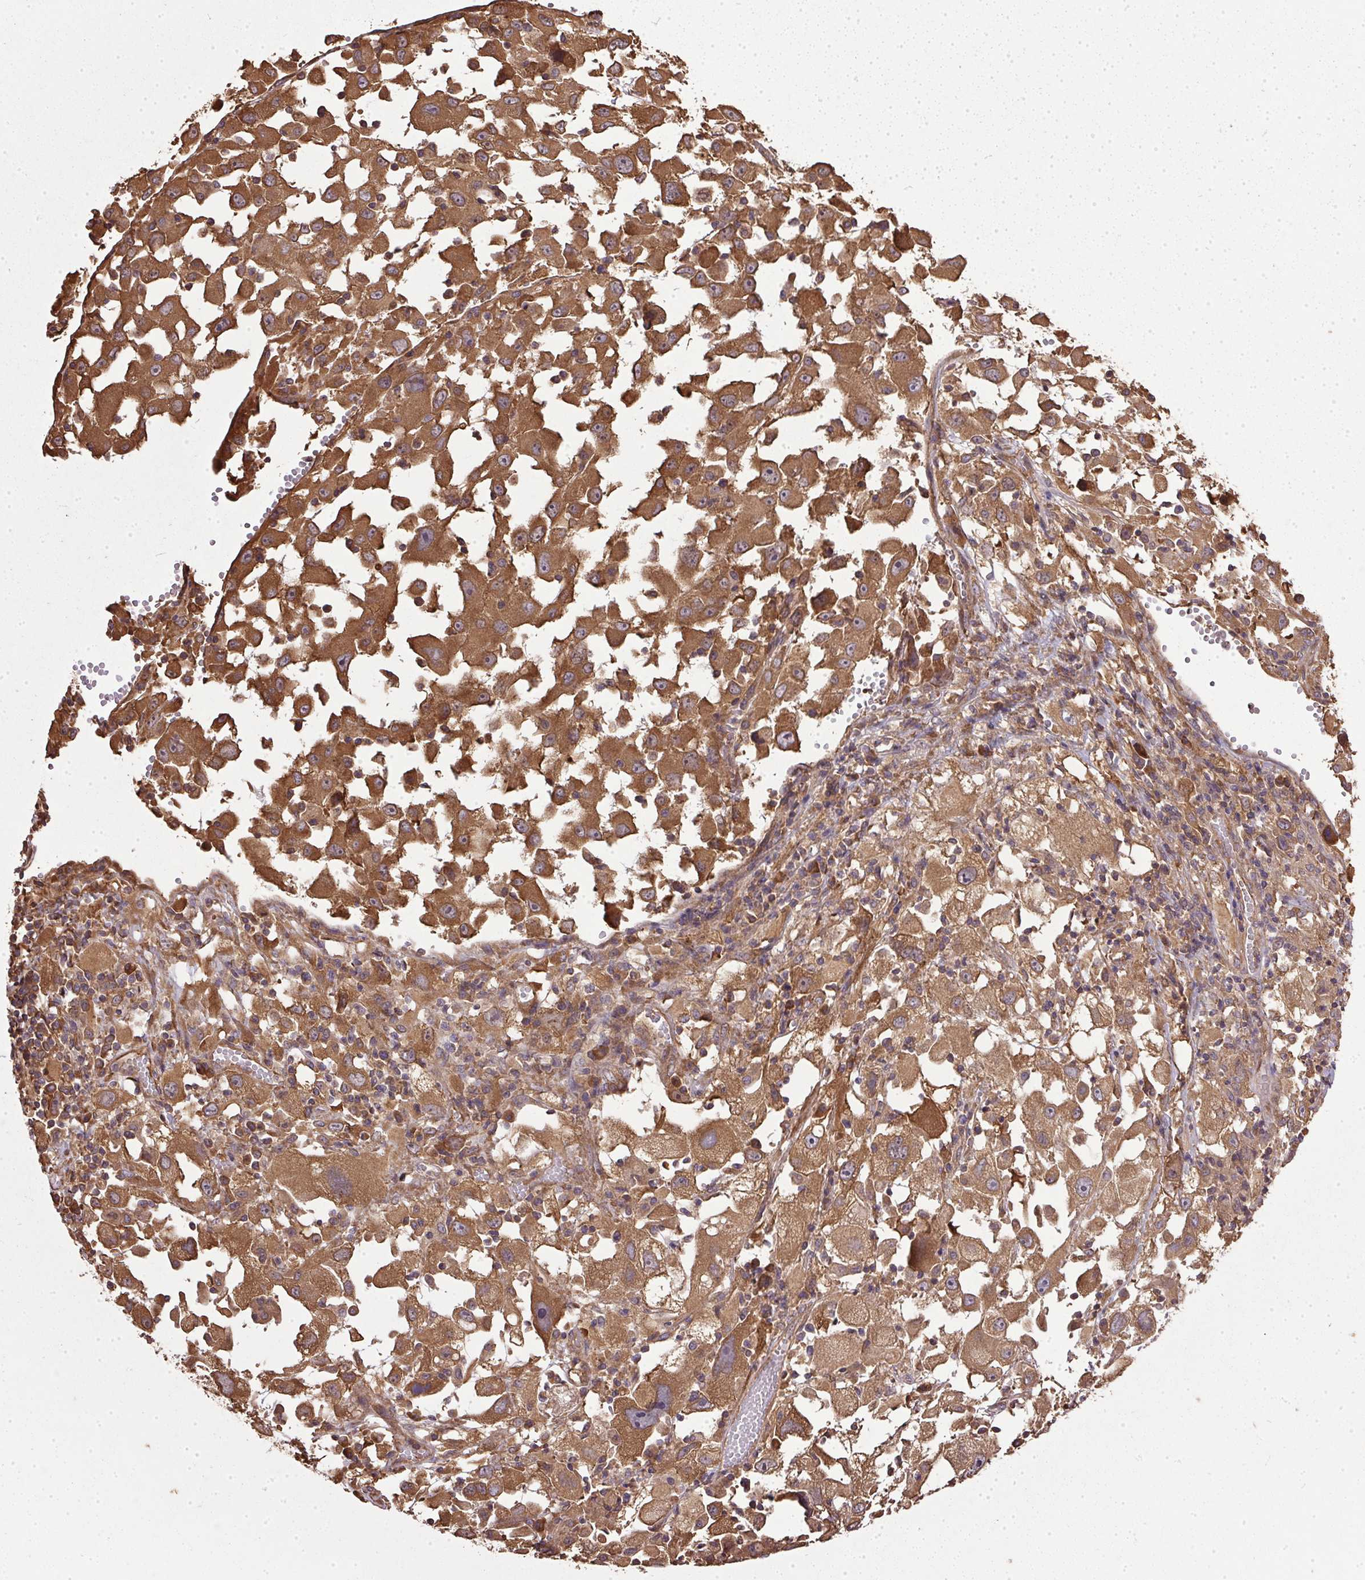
{"staining": {"intensity": "strong", "quantity": ">75%", "location": "cytoplasmic/membranous"}, "tissue": "melanoma", "cell_type": "Tumor cells", "image_type": "cancer", "snomed": [{"axis": "morphology", "description": "Malignant melanoma, Metastatic site"}, {"axis": "topography", "description": "Soft tissue"}], "caption": "Immunohistochemistry (IHC) (DAB) staining of malignant melanoma (metastatic site) demonstrates strong cytoplasmic/membranous protein expression in about >75% of tumor cells.", "gene": "EIF2S1", "patient": {"sex": "male", "age": 50}}